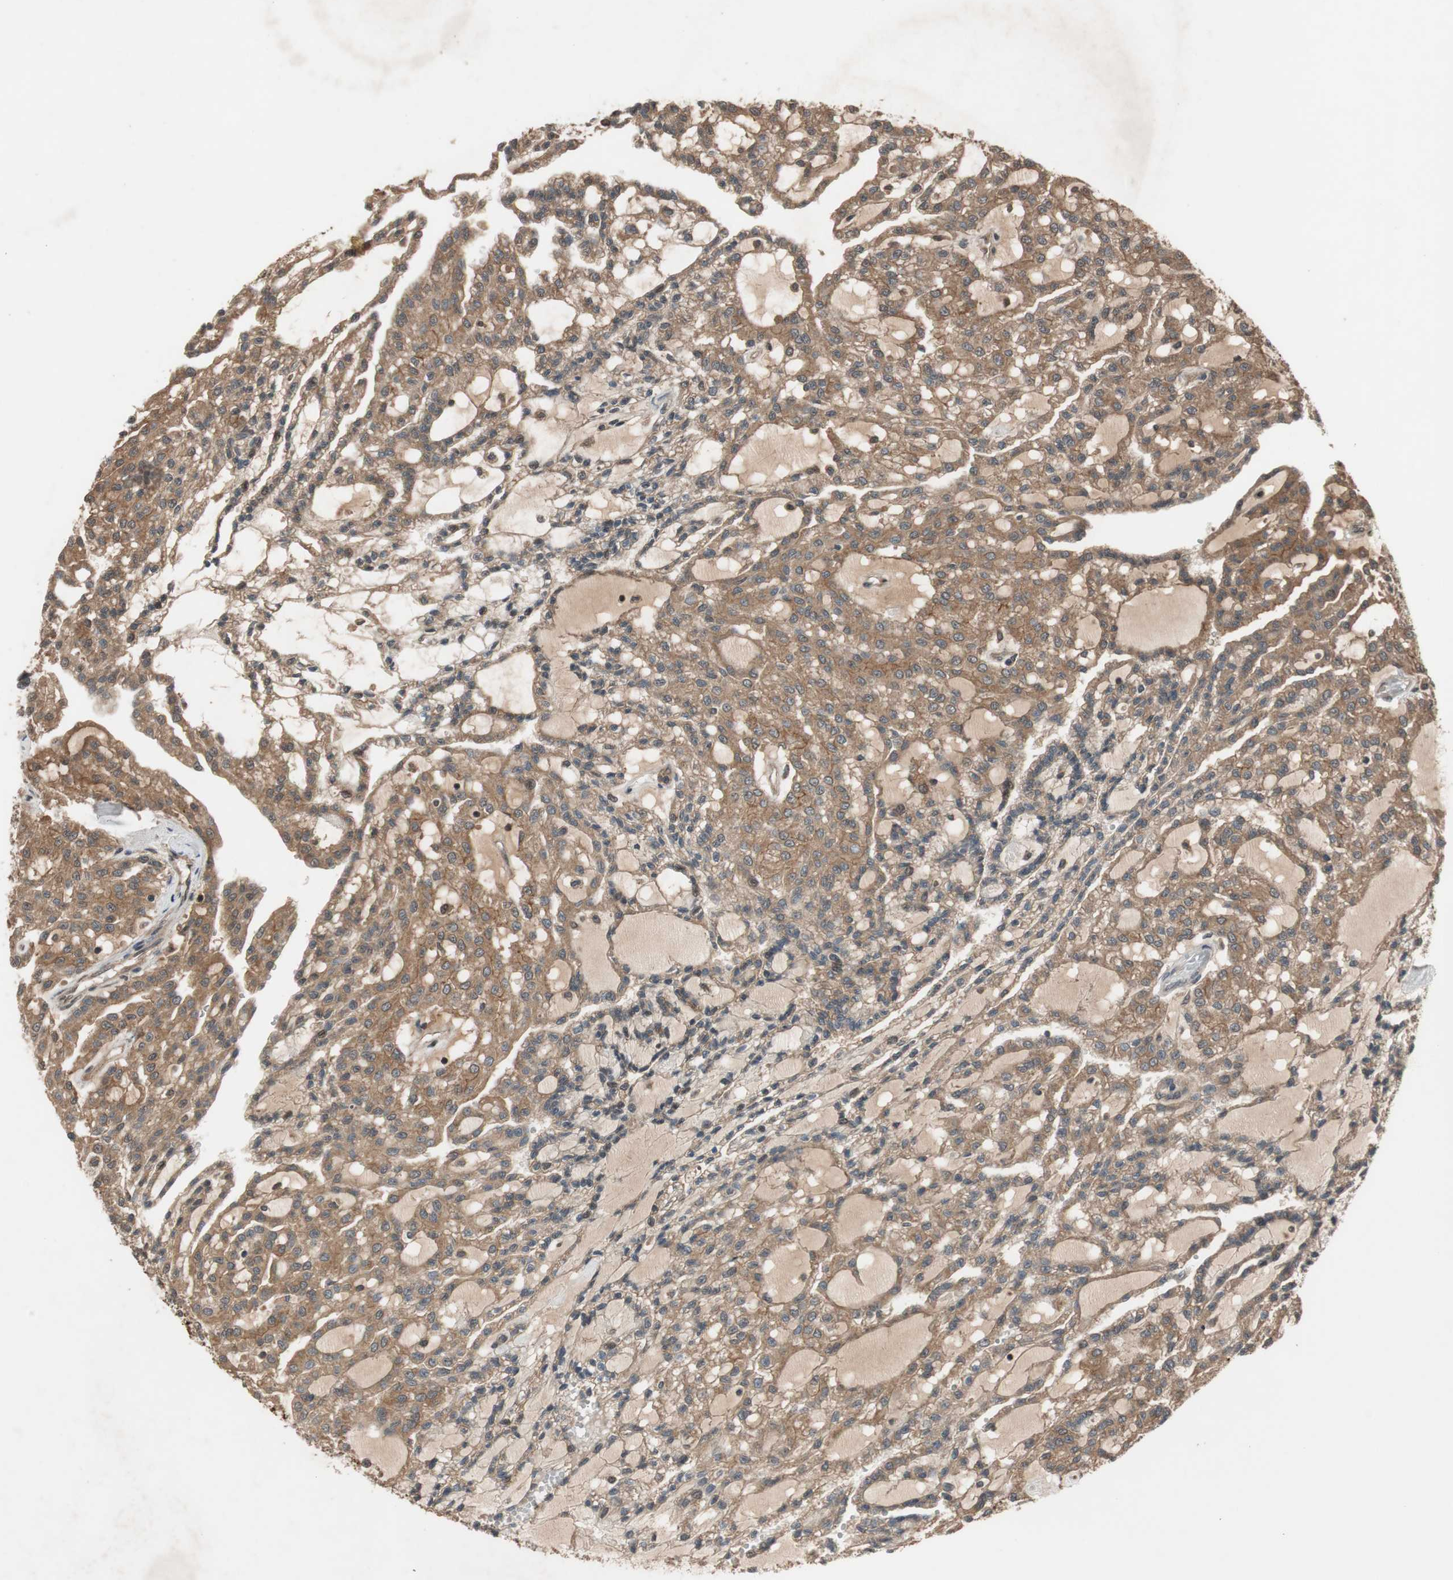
{"staining": {"intensity": "moderate", "quantity": ">75%", "location": "cytoplasmic/membranous"}, "tissue": "renal cancer", "cell_type": "Tumor cells", "image_type": "cancer", "snomed": [{"axis": "morphology", "description": "Adenocarcinoma, NOS"}, {"axis": "topography", "description": "Kidney"}], "caption": "Immunohistochemical staining of renal cancer displays medium levels of moderate cytoplasmic/membranous expression in about >75% of tumor cells.", "gene": "TMEM230", "patient": {"sex": "male", "age": 63}}